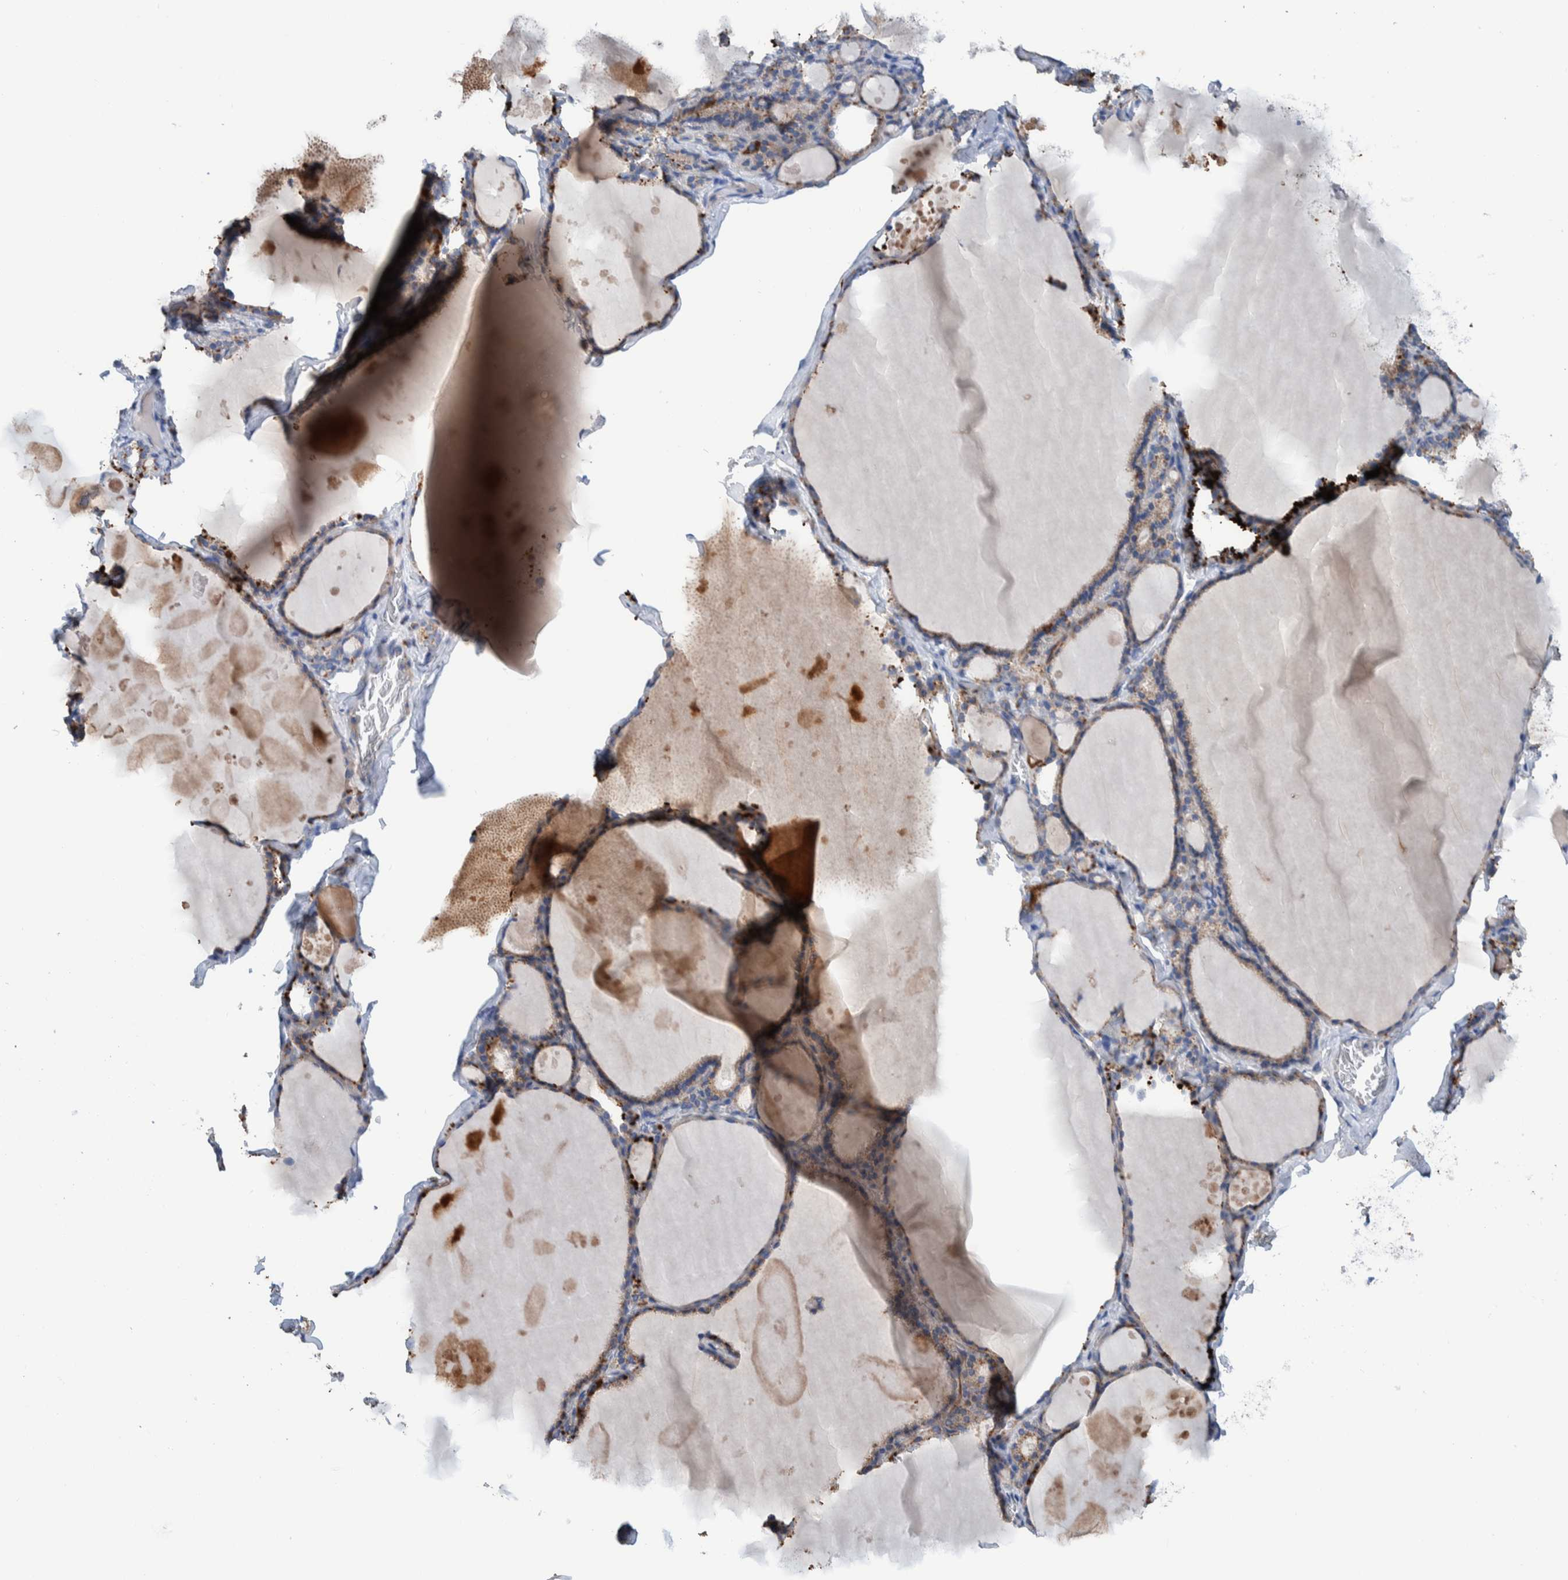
{"staining": {"intensity": "moderate", "quantity": "25%-75%", "location": "cytoplasmic/membranous"}, "tissue": "thyroid gland", "cell_type": "Glandular cells", "image_type": "normal", "snomed": [{"axis": "morphology", "description": "Normal tissue, NOS"}, {"axis": "topography", "description": "Thyroid gland"}], "caption": "Brown immunohistochemical staining in benign thyroid gland exhibits moderate cytoplasmic/membranous positivity in about 25%-75% of glandular cells. The protein is stained brown, and the nuclei are stained in blue (DAB IHC with brightfield microscopy, high magnification).", "gene": "DECR1", "patient": {"sex": "male", "age": 56}}